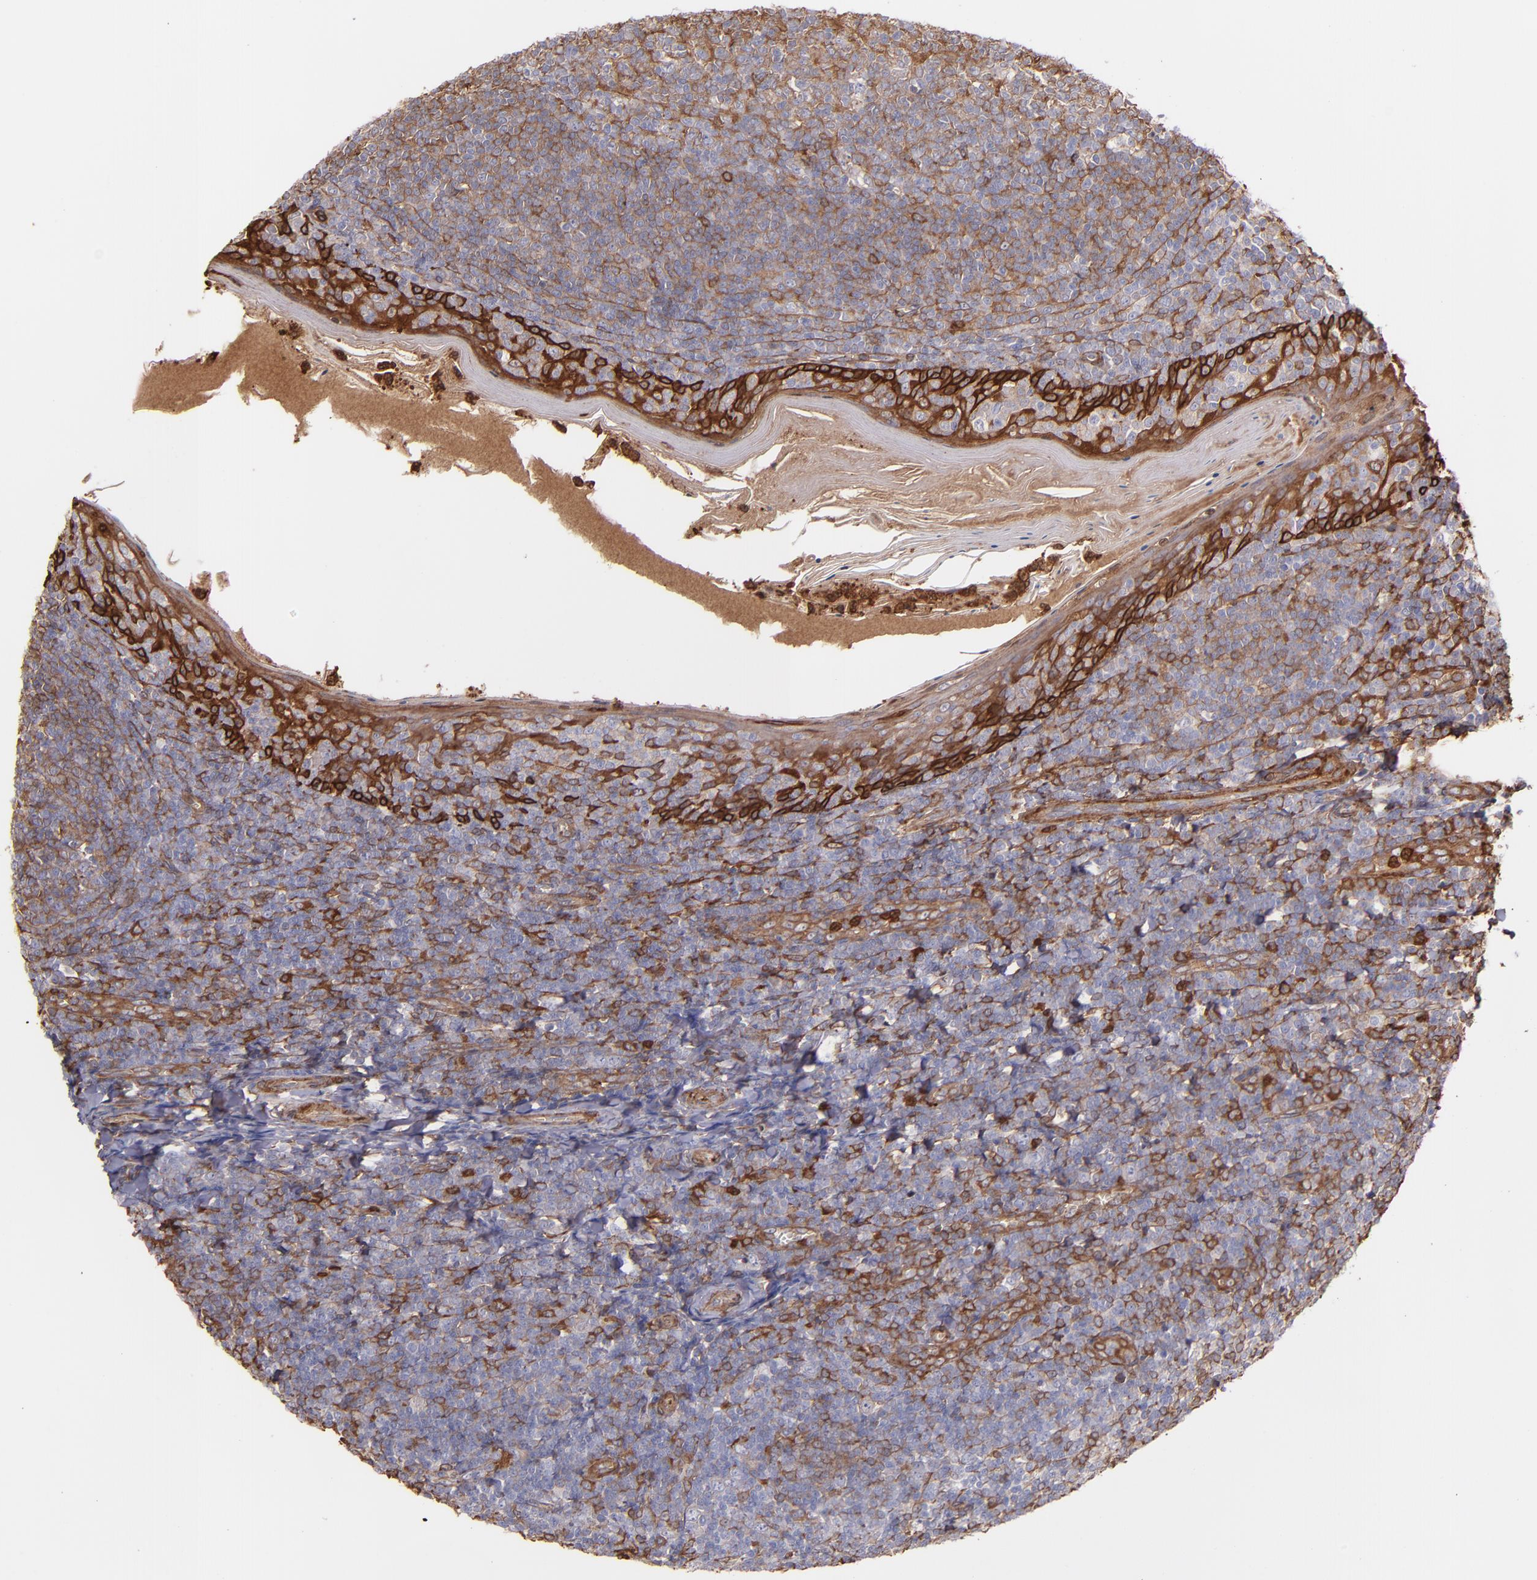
{"staining": {"intensity": "moderate", "quantity": "<25%", "location": "cytoplasmic/membranous"}, "tissue": "tonsil", "cell_type": "Germinal center cells", "image_type": "normal", "snomed": [{"axis": "morphology", "description": "Normal tissue, NOS"}, {"axis": "topography", "description": "Tonsil"}], "caption": "IHC image of unremarkable human tonsil stained for a protein (brown), which shows low levels of moderate cytoplasmic/membranous staining in approximately <25% of germinal center cells.", "gene": "VCL", "patient": {"sex": "male", "age": 31}}